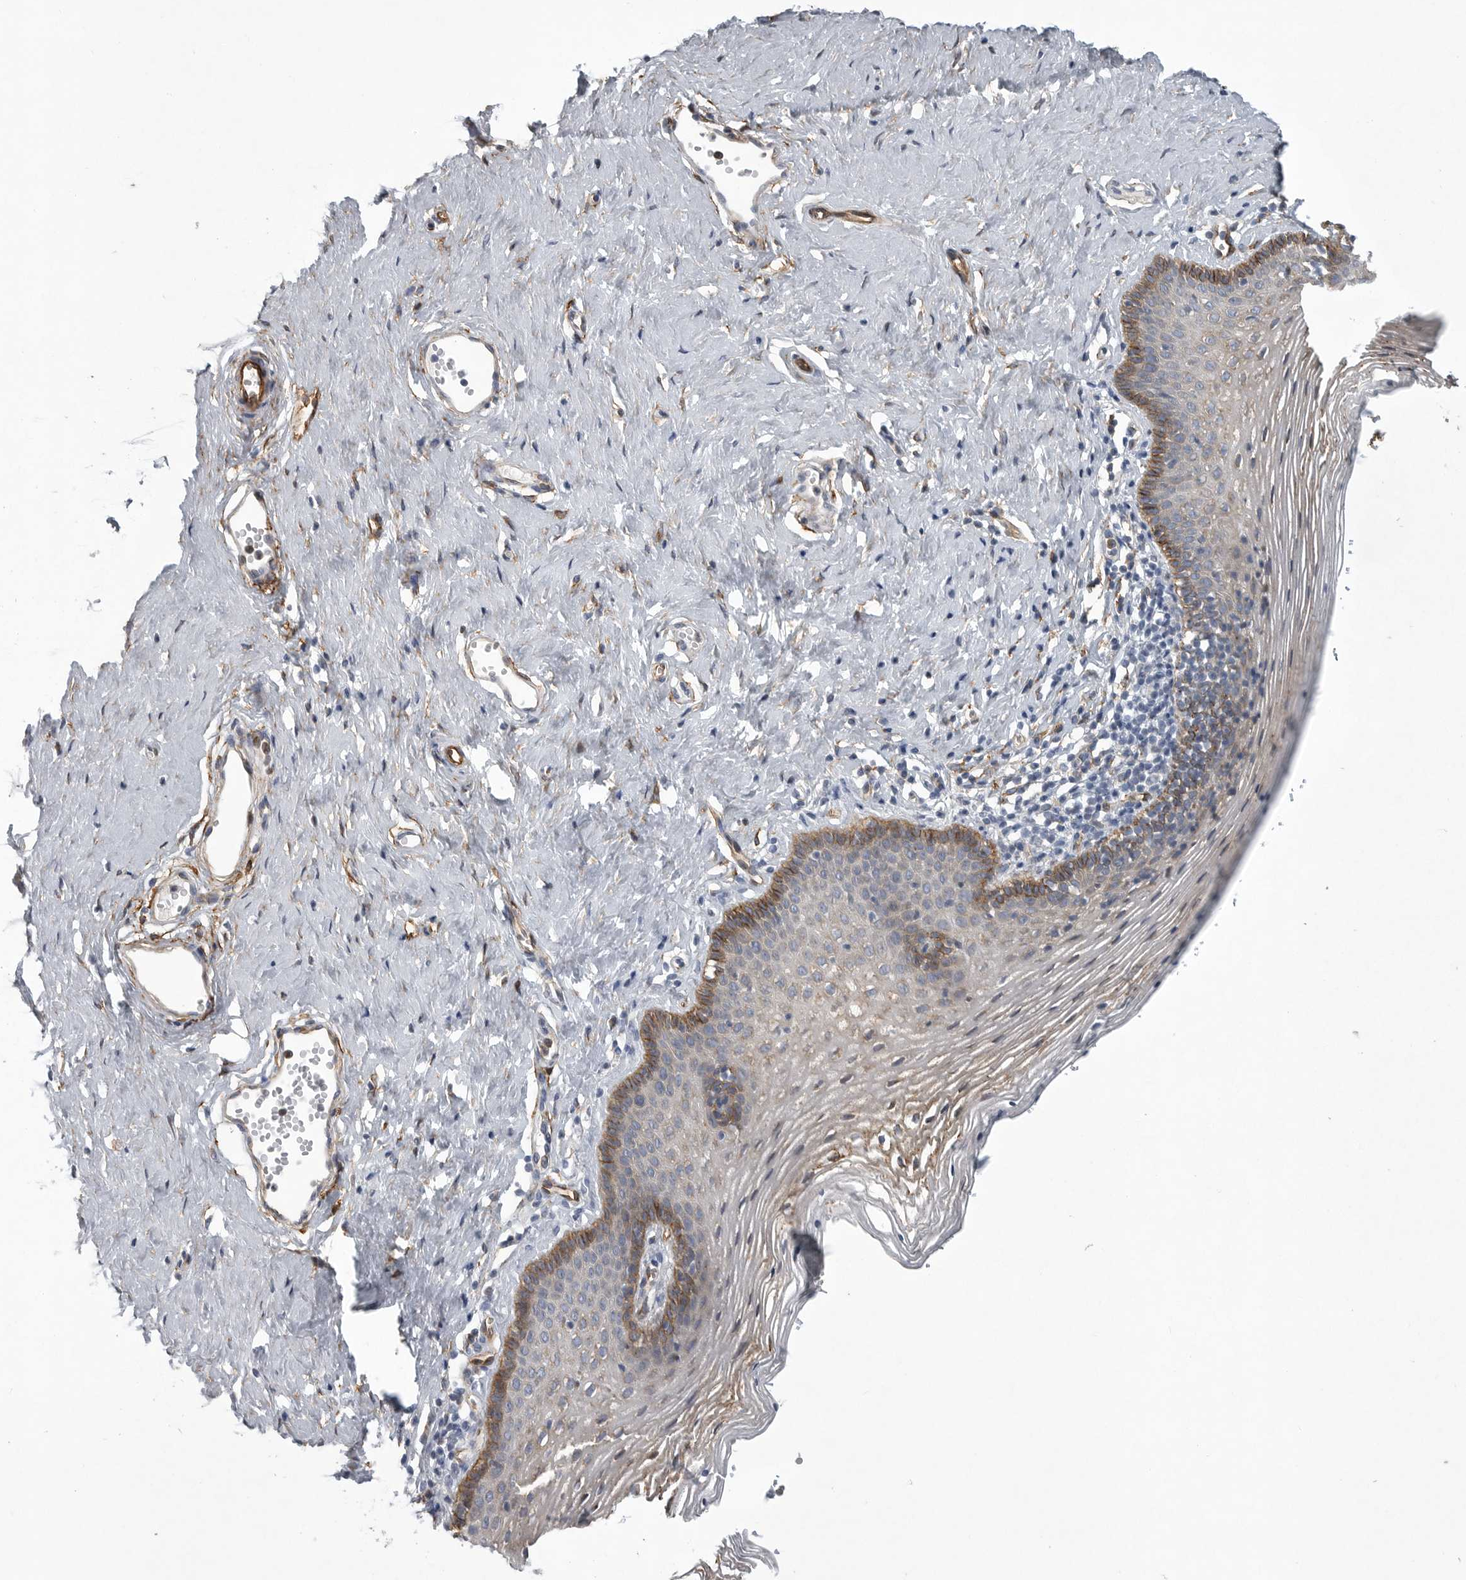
{"staining": {"intensity": "strong", "quantity": "<25%", "location": "cytoplasmic/membranous"}, "tissue": "vagina", "cell_type": "Squamous epithelial cells", "image_type": "normal", "snomed": [{"axis": "morphology", "description": "Normal tissue, NOS"}, {"axis": "topography", "description": "Vagina"}], "caption": "This photomicrograph reveals benign vagina stained with immunohistochemistry to label a protein in brown. The cytoplasmic/membranous of squamous epithelial cells show strong positivity for the protein. Nuclei are counter-stained blue.", "gene": "MINPP1", "patient": {"sex": "female", "age": 32}}